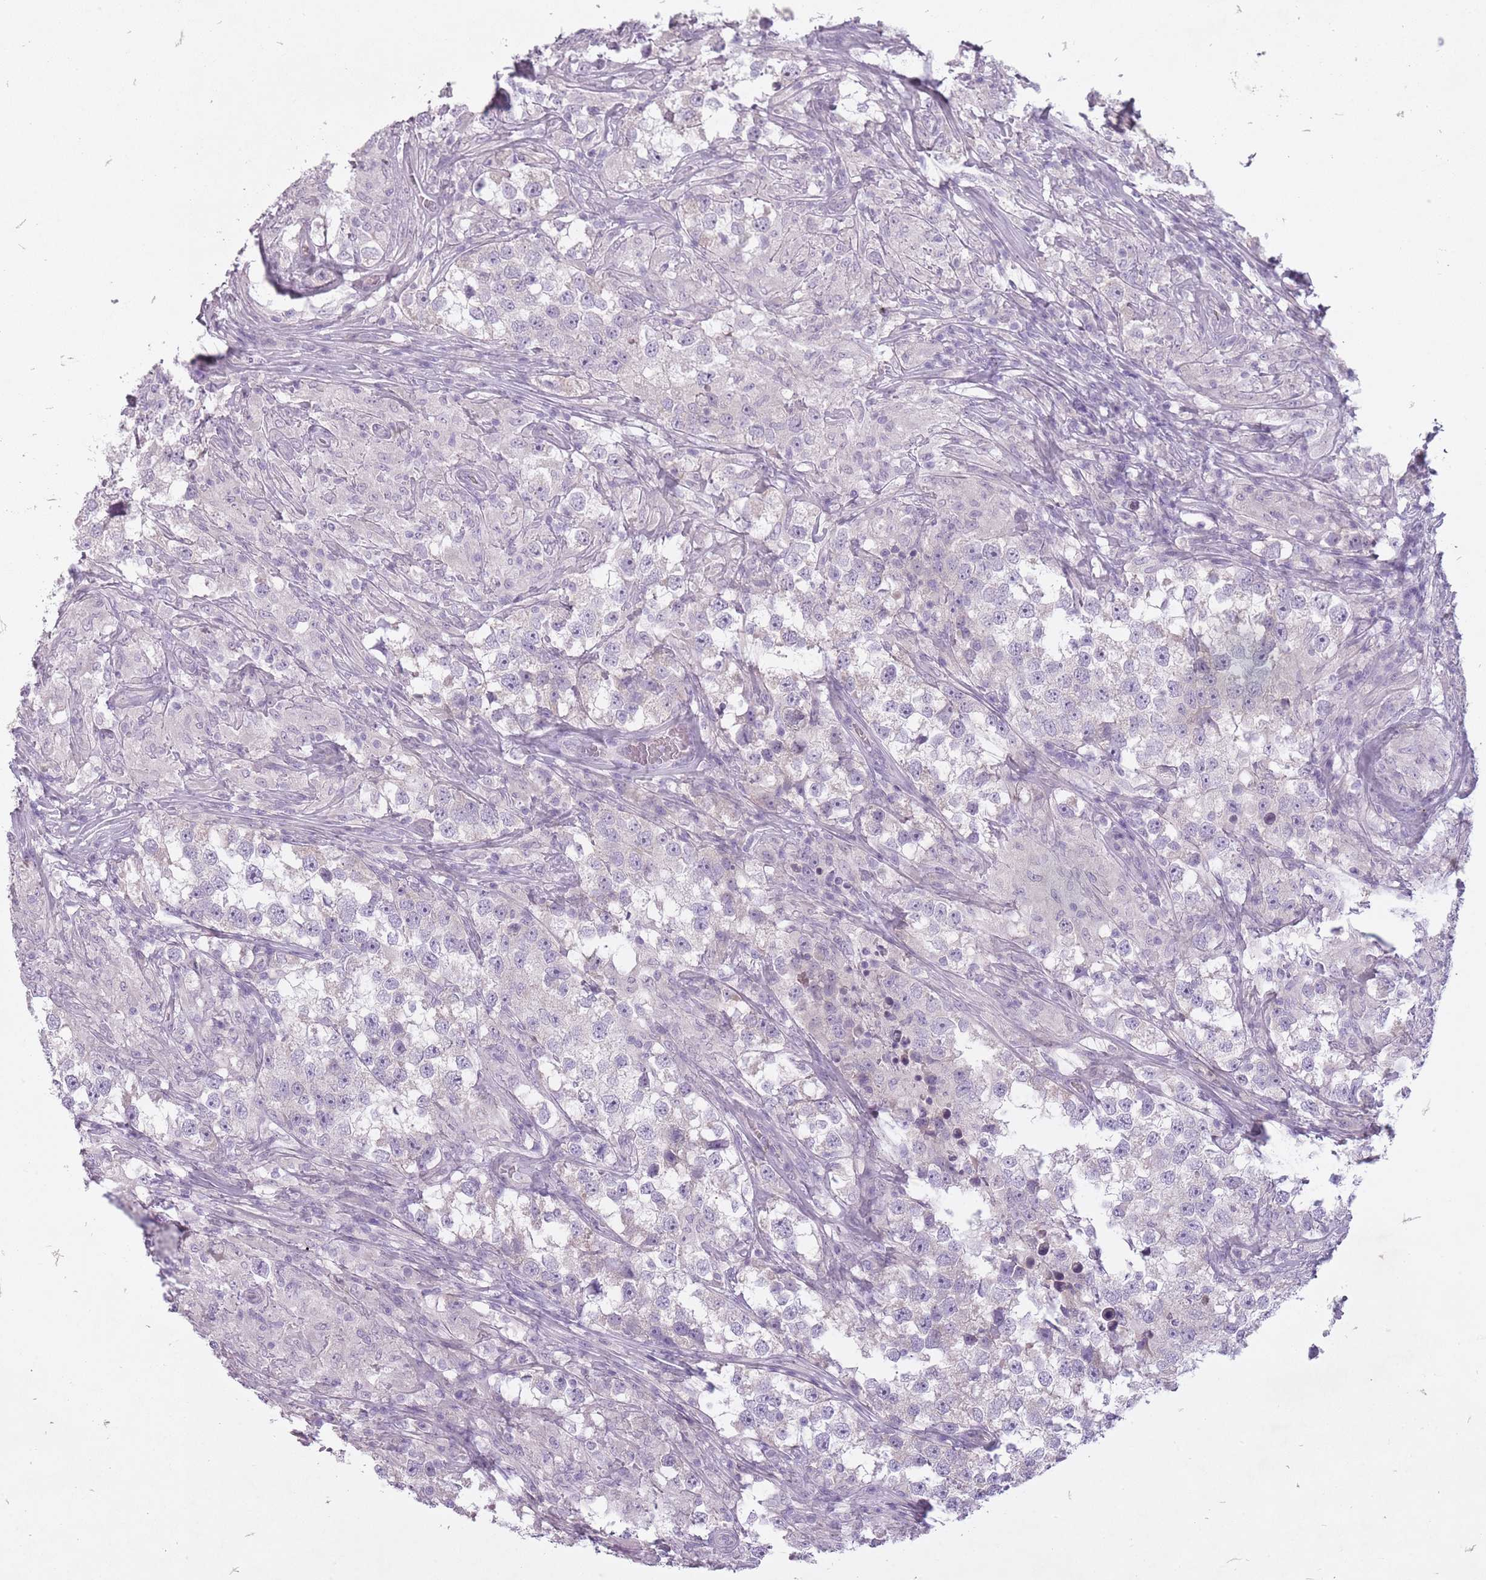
{"staining": {"intensity": "negative", "quantity": "none", "location": "none"}, "tissue": "testis cancer", "cell_type": "Tumor cells", "image_type": "cancer", "snomed": [{"axis": "morphology", "description": "Seminoma, NOS"}, {"axis": "topography", "description": "Testis"}], "caption": "The histopathology image demonstrates no staining of tumor cells in testis cancer.", "gene": "FAM43B", "patient": {"sex": "male", "age": 46}}